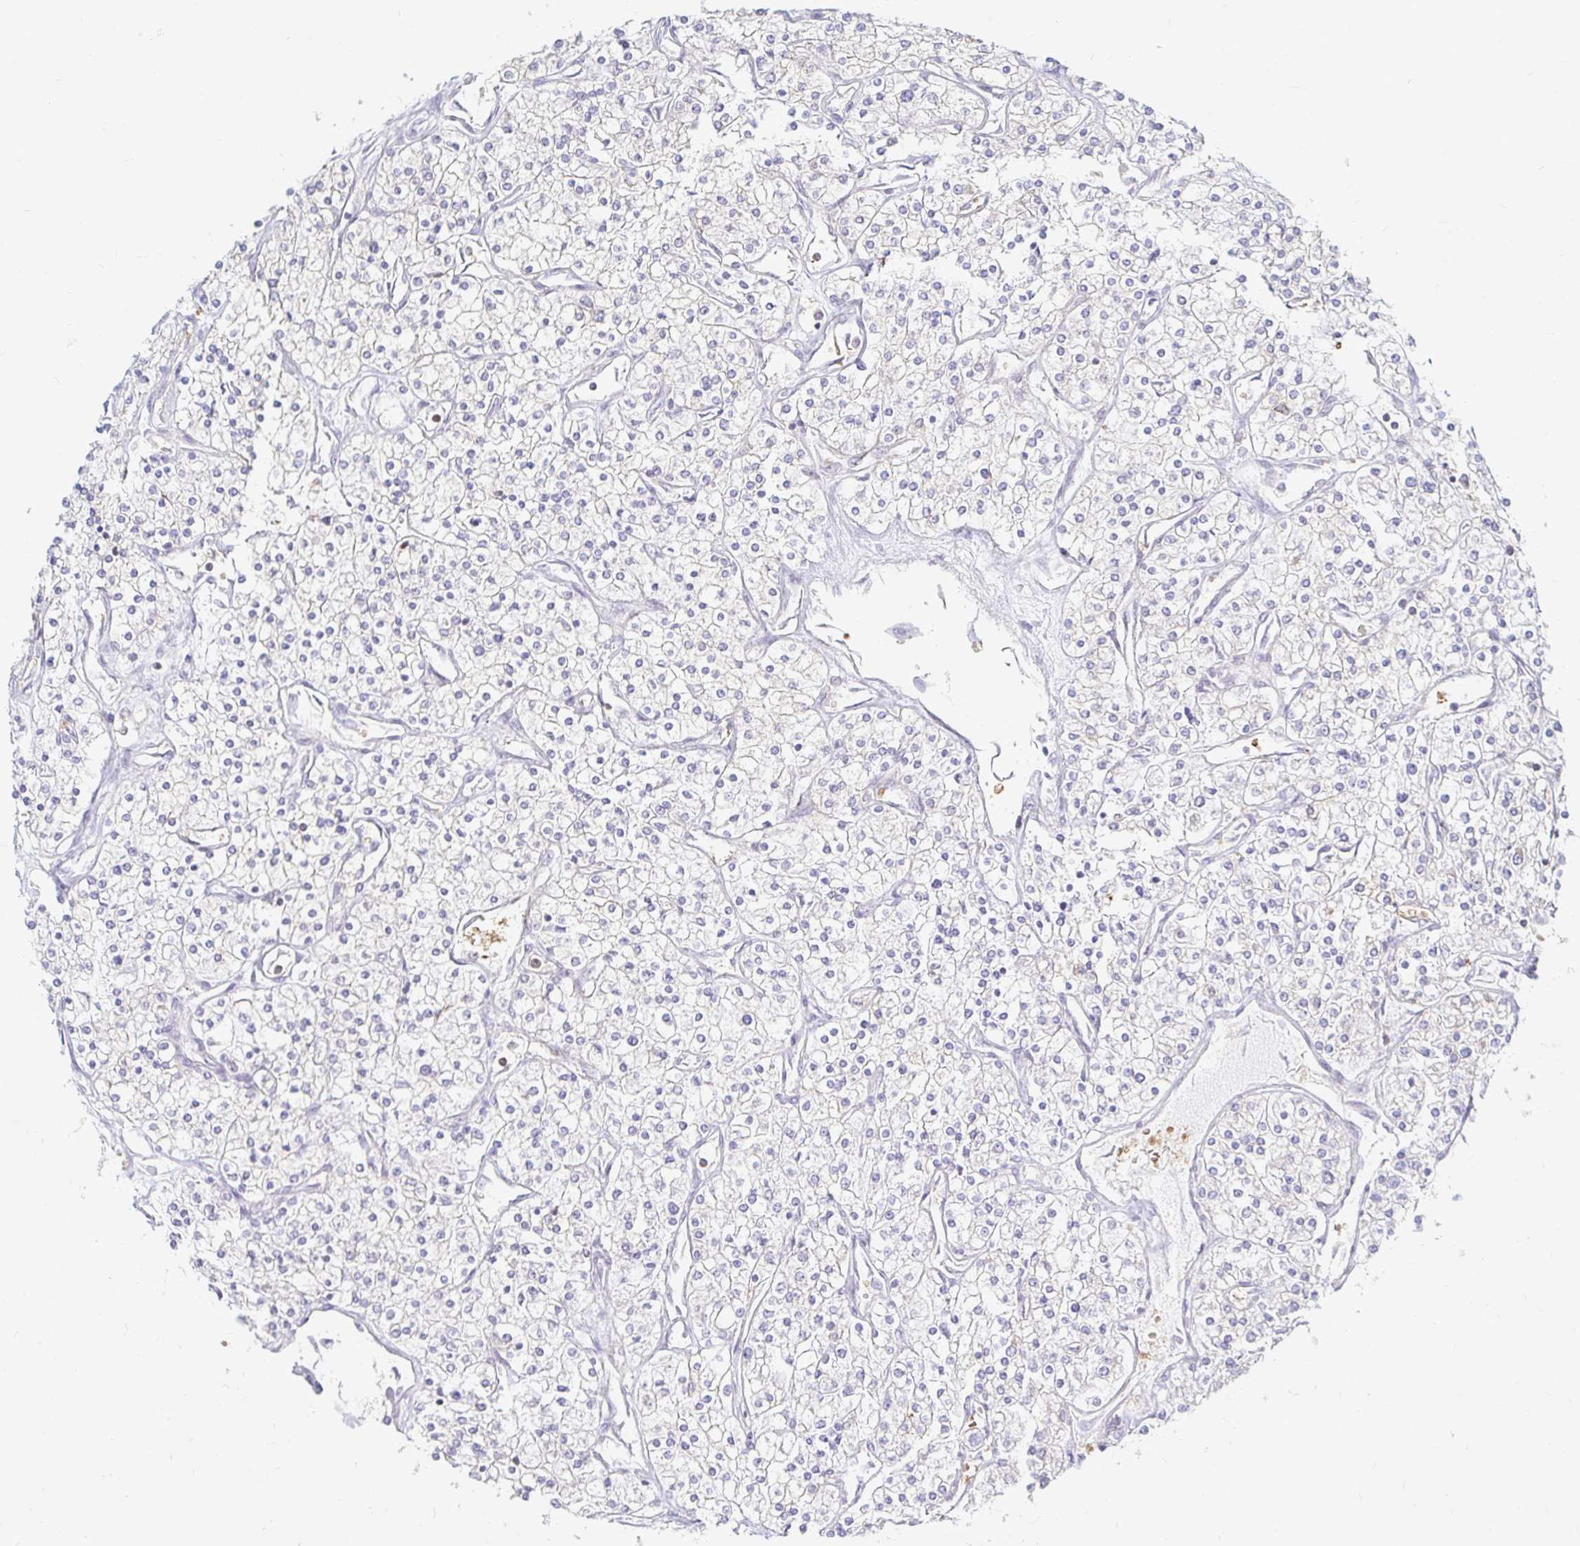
{"staining": {"intensity": "negative", "quantity": "none", "location": "none"}, "tissue": "renal cancer", "cell_type": "Tumor cells", "image_type": "cancer", "snomed": [{"axis": "morphology", "description": "Adenocarcinoma, NOS"}, {"axis": "topography", "description": "Kidney"}], "caption": "The photomicrograph exhibits no significant expression in tumor cells of adenocarcinoma (renal).", "gene": "CAST", "patient": {"sex": "male", "age": 80}}